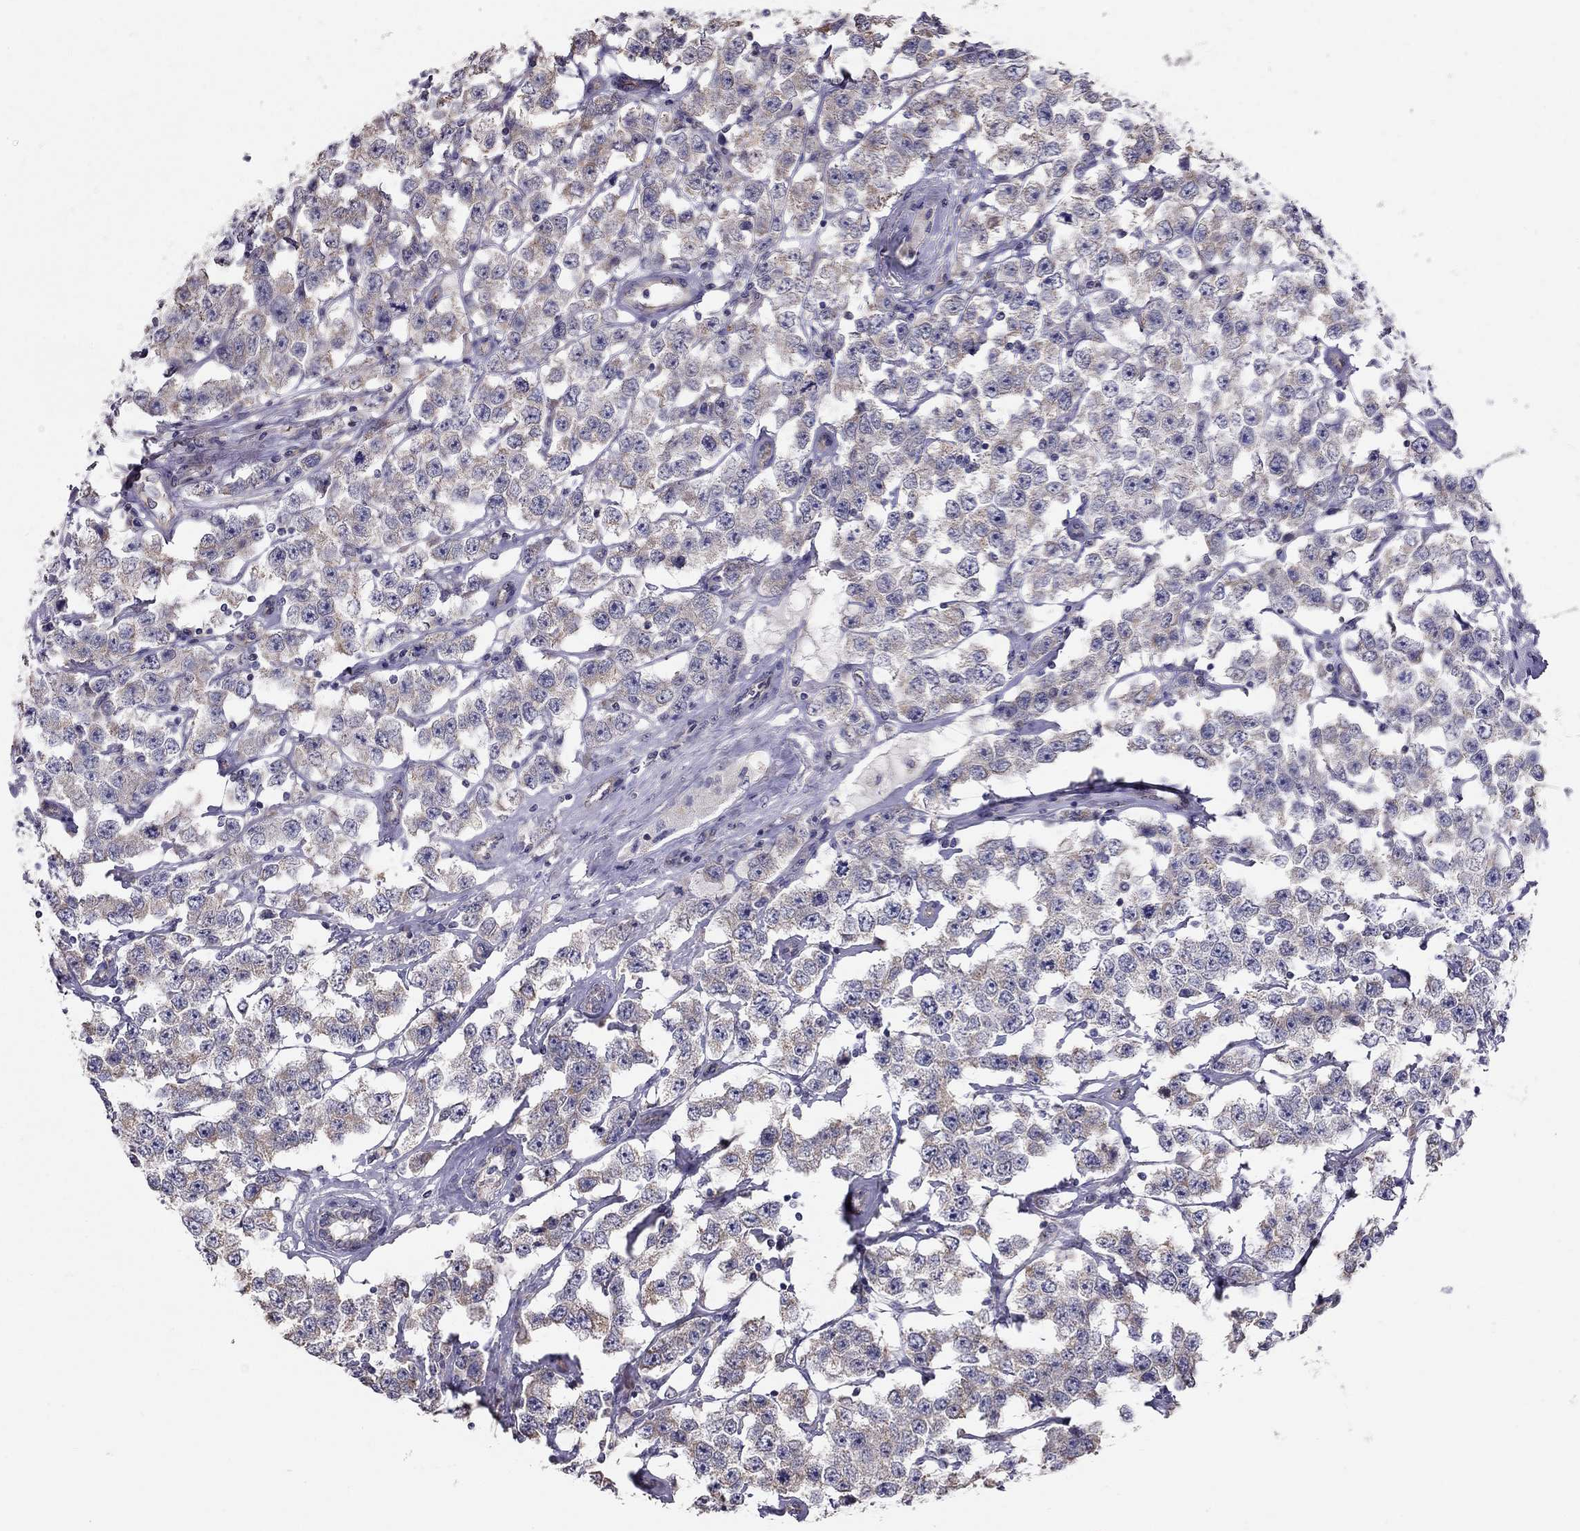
{"staining": {"intensity": "weak", "quantity": "25%-75%", "location": "cytoplasmic/membranous"}, "tissue": "testis cancer", "cell_type": "Tumor cells", "image_type": "cancer", "snomed": [{"axis": "morphology", "description": "Seminoma, NOS"}, {"axis": "topography", "description": "Testis"}], "caption": "Testis cancer stained with DAB immunohistochemistry (IHC) displays low levels of weak cytoplasmic/membranous staining in about 25%-75% of tumor cells.", "gene": "LRIT3", "patient": {"sex": "male", "age": 52}}